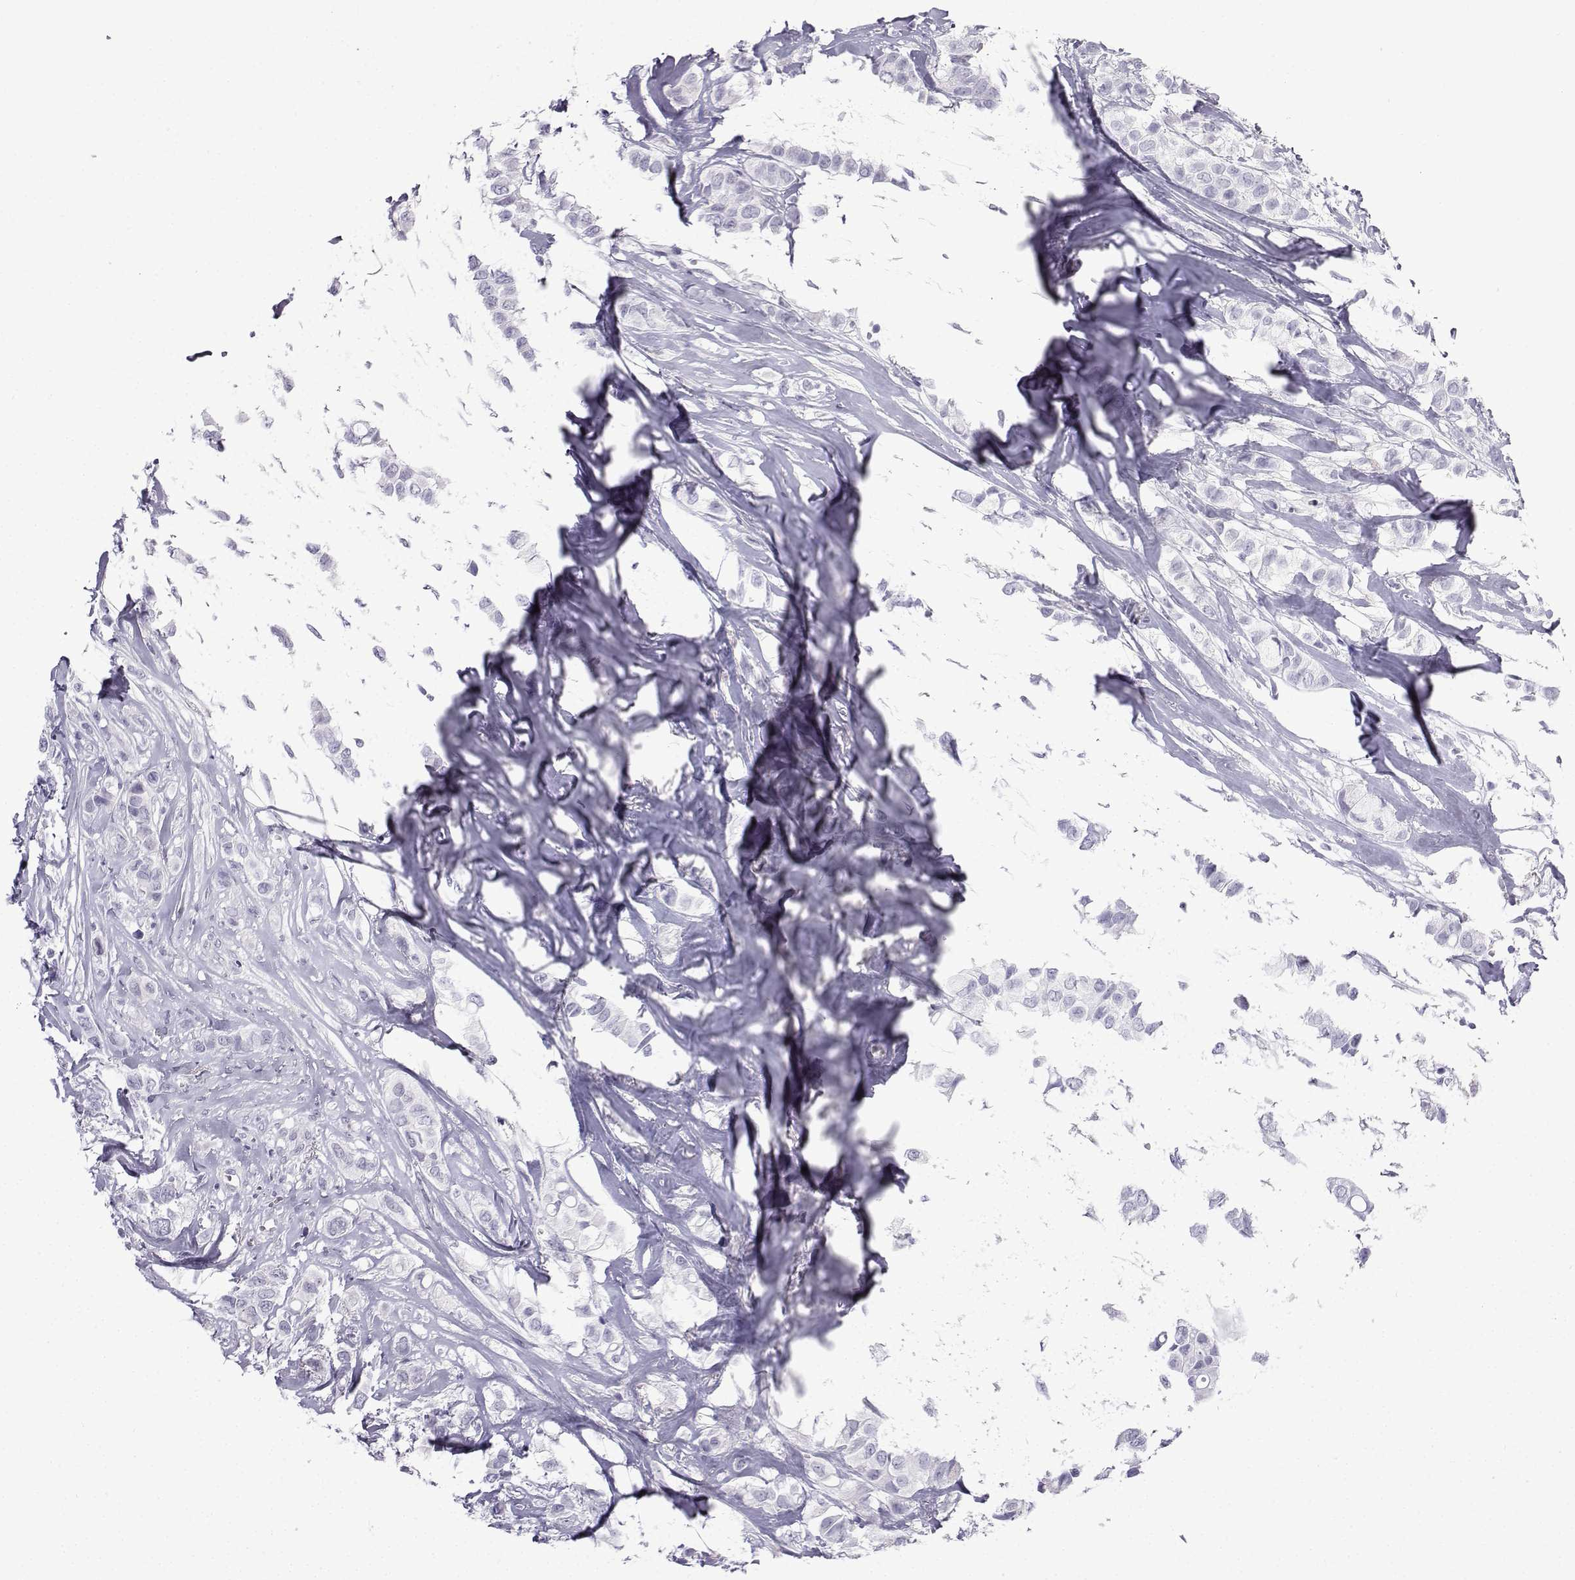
{"staining": {"intensity": "negative", "quantity": "none", "location": "none"}, "tissue": "breast cancer", "cell_type": "Tumor cells", "image_type": "cancer", "snomed": [{"axis": "morphology", "description": "Duct carcinoma"}, {"axis": "topography", "description": "Breast"}], "caption": "Breast cancer (intraductal carcinoma) was stained to show a protein in brown. There is no significant positivity in tumor cells.", "gene": "CFAP53", "patient": {"sex": "female", "age": 85}}